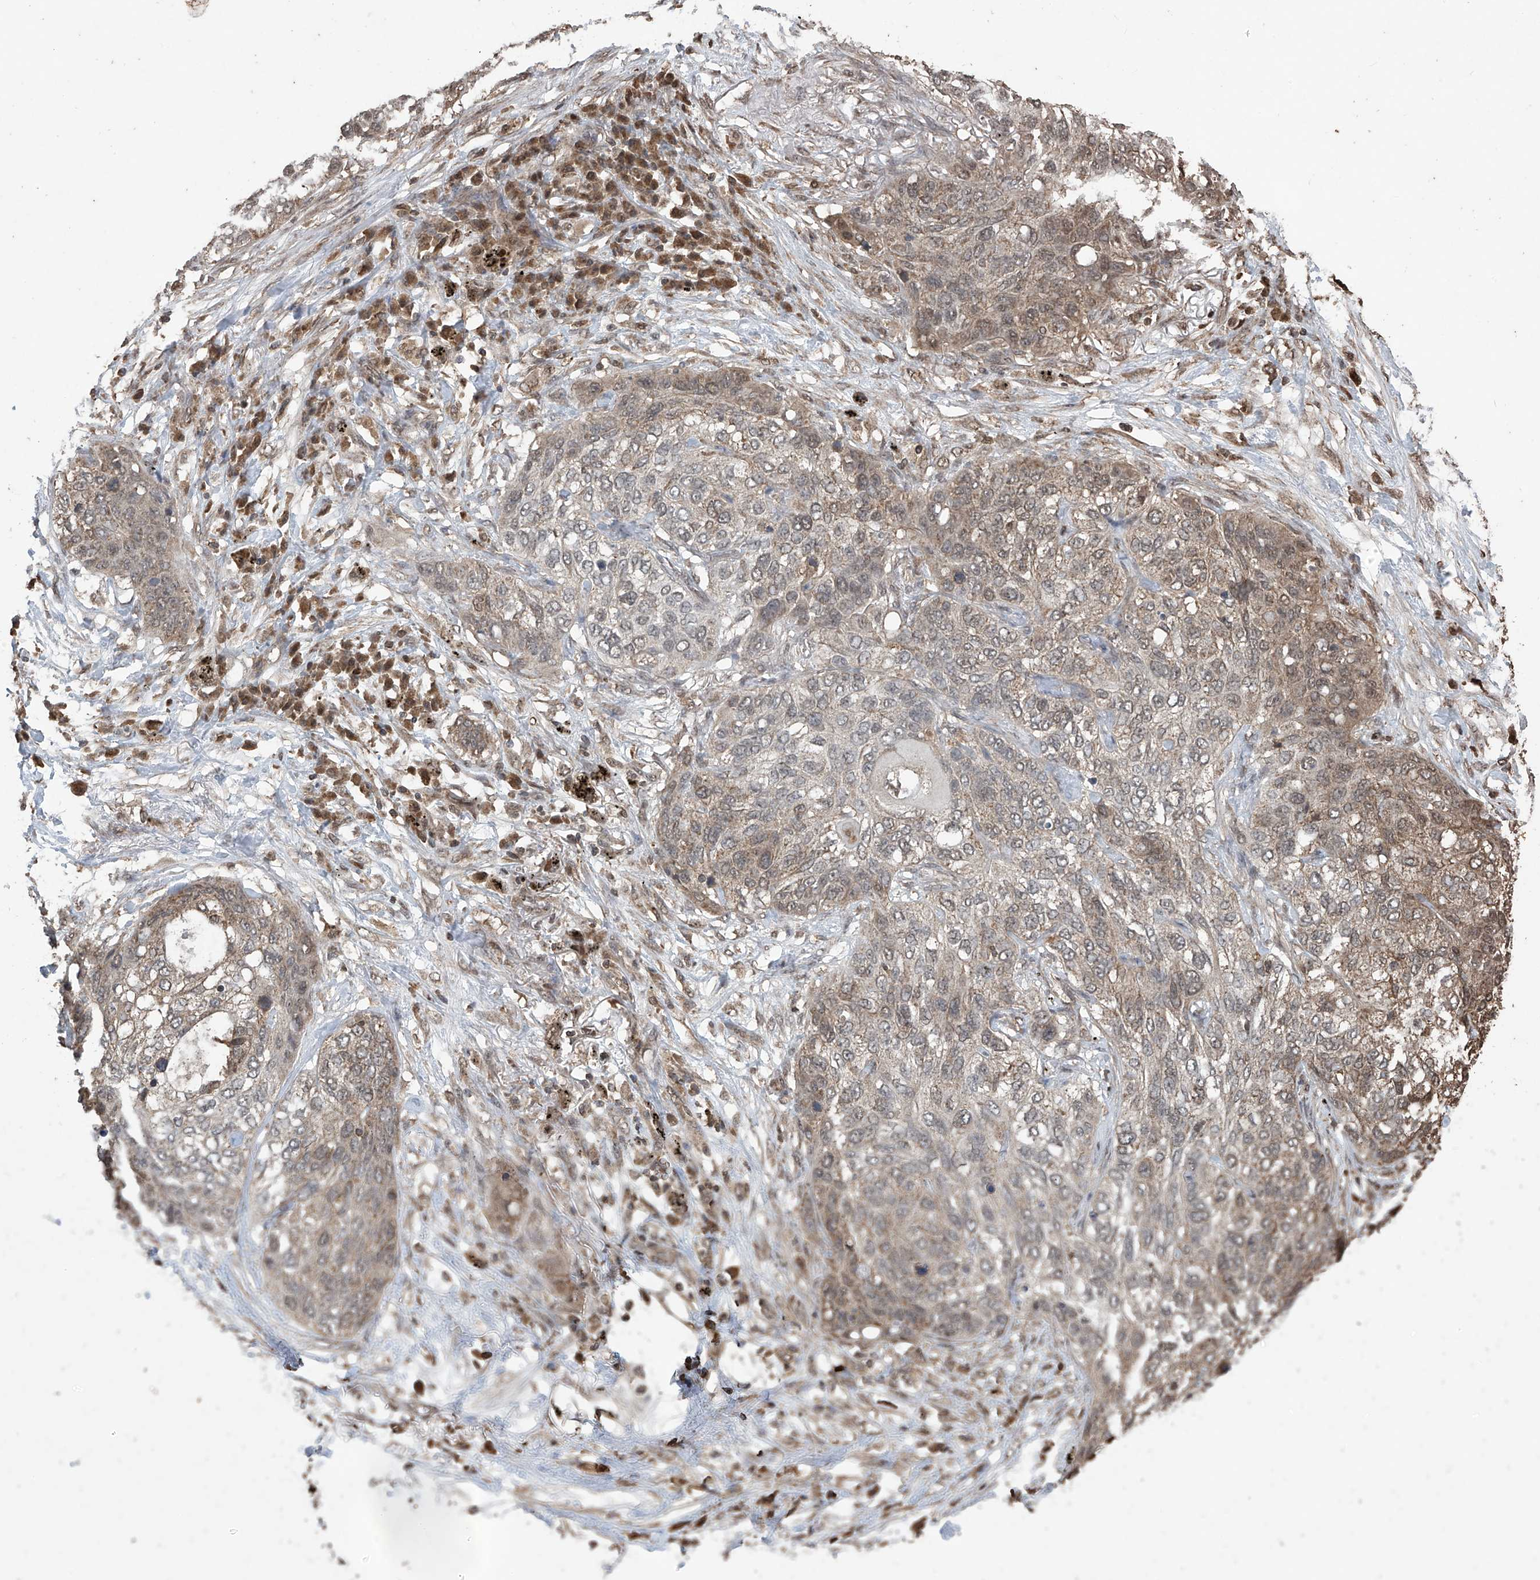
{"staining": {"intensity": "weak", "quantity": "25%-75%", "location": "cytoplasmic/membranous,nuclear"}, "tissue": "lung cancer", "cell_type": "Tumor cells", "image_type": "cancer", "snomed": [{"axis": "morphology", "description": "Squamous cell carcinoma, NOS"}, {"axis": "topography", "description": "Lung"}], "caption": "A micrograph showing weak cytoplasmic/membranous and nuclear positivity in approximately 25%-75% of tumor cells in squamous cell carcinoma (lung), as visualized by brown immunohistochemical staining.", "gene": "PNPT1", "patient": {"sex": "female", "age": 63}}